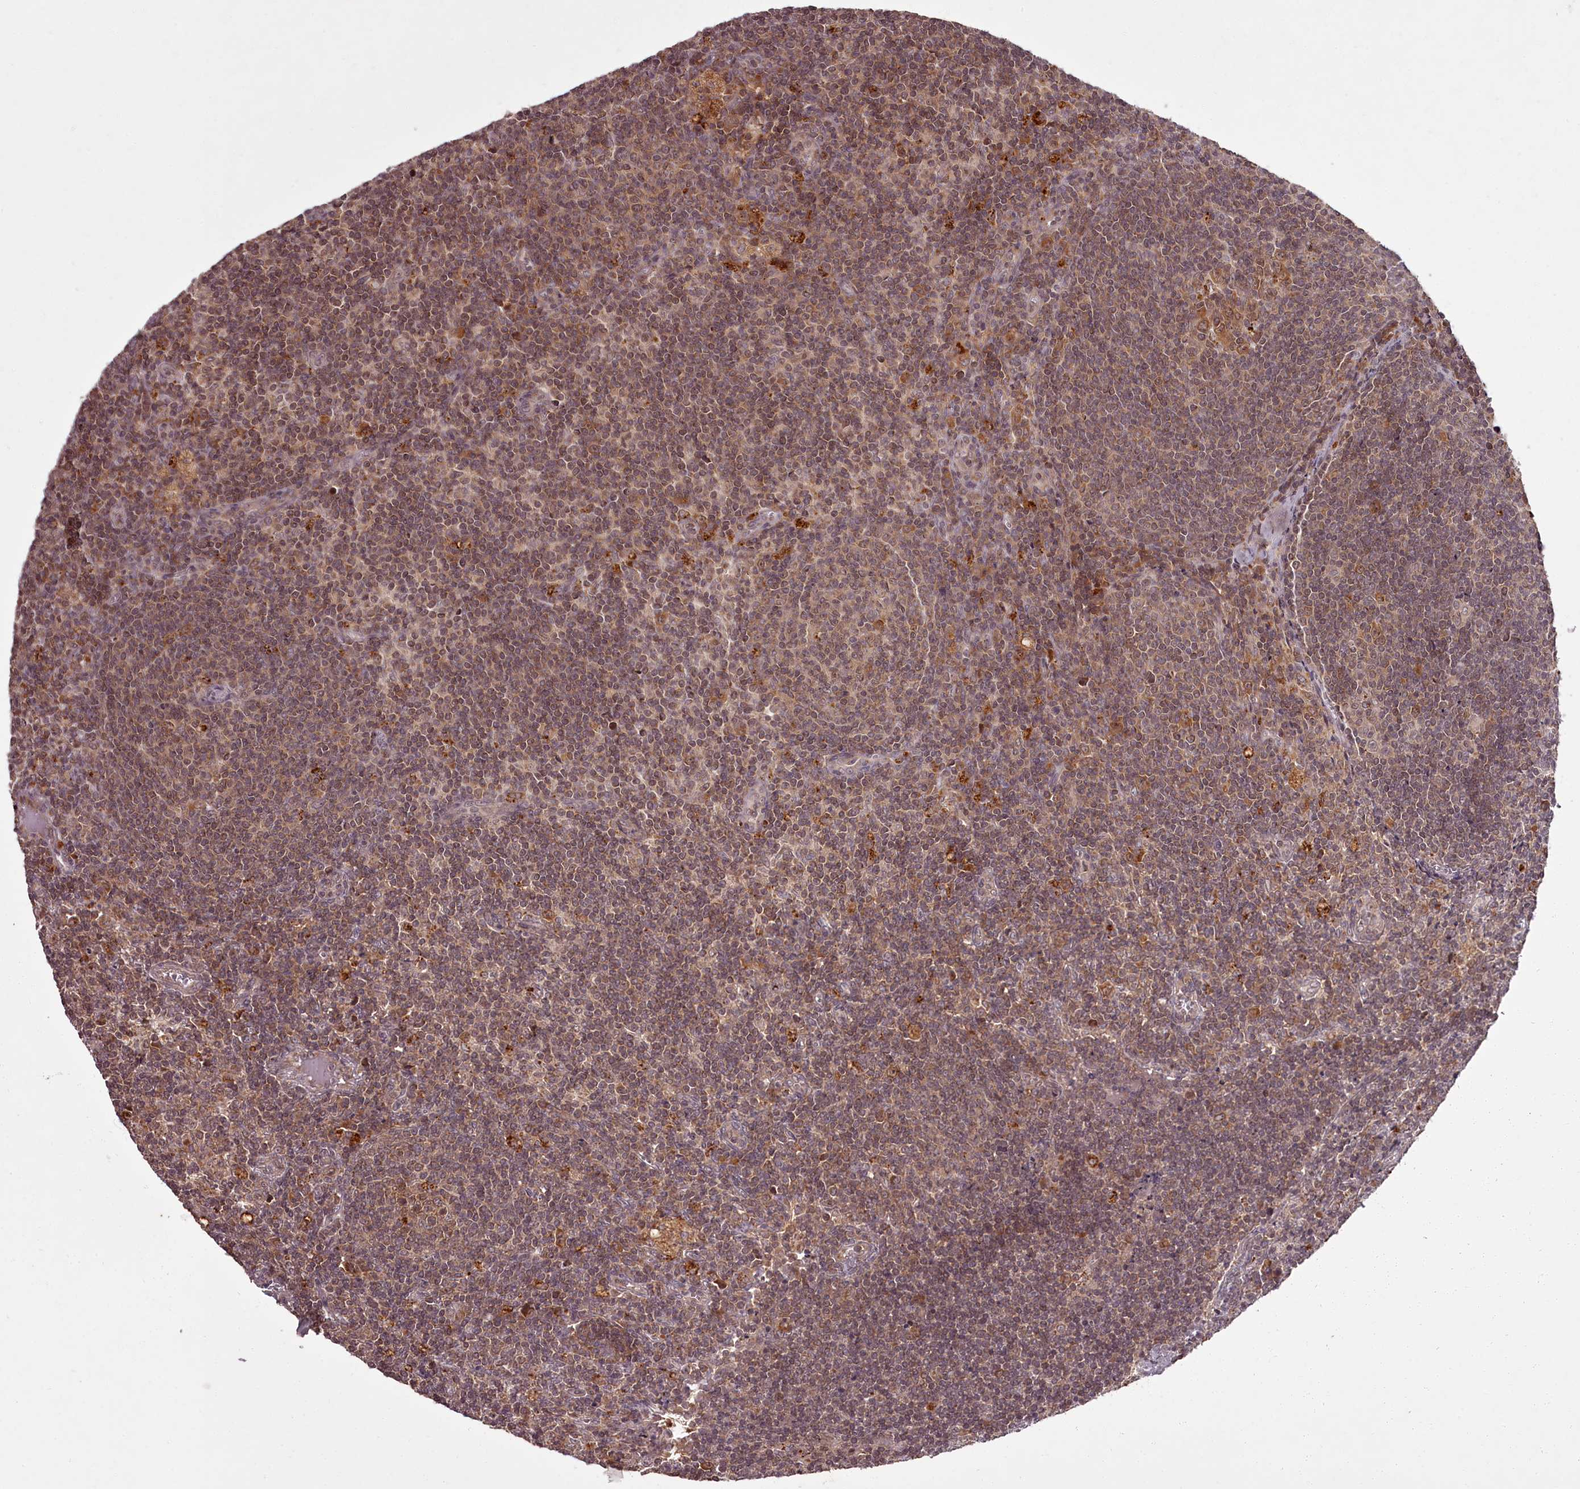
{"staining": {"intensity": "moderate", "quantity": ">75%", "location": "cytoplasmic/membranous"}, "tissue": "lymph node", "cell_type": "Germinal center cells", "image_type": "normal", "snomed": [{"axis": "morphology", "description": "Normal tissue, NOS"}, {"axis": "topography", "description": "Lymph node"}], "caption": "Immunohistochemical staining of normal human lymph node exhibits medium levels of moderate cytoplasmic/membranous staining in about >75% of germinal center cells.", "gene": "PCBP2", "patient": {"sex": "male", "age": 69}}